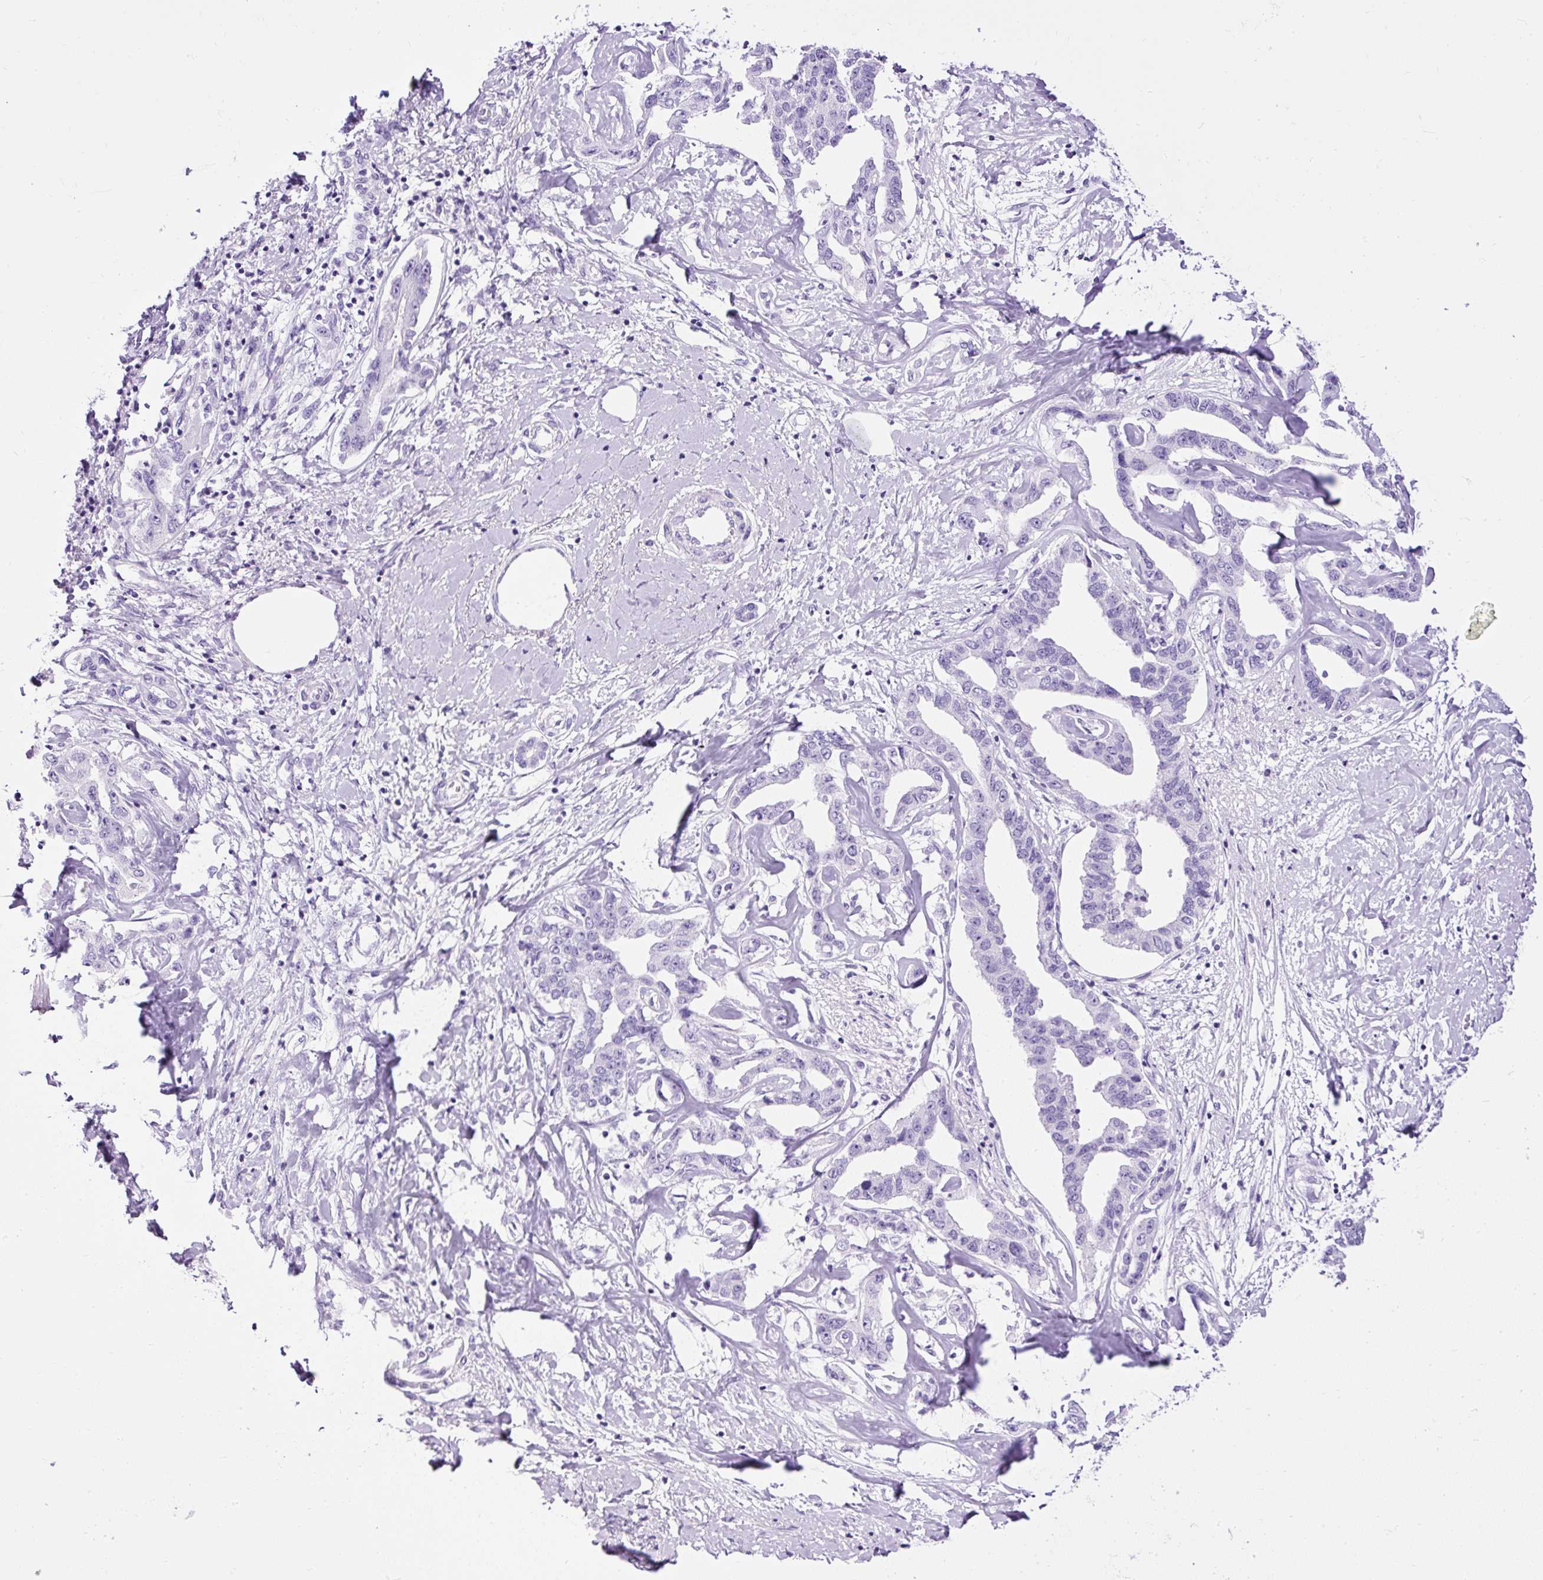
{"staining": {"intensity": "negative", "quantity": "none", "location": "none"}, "tissue": "liver cancer", "cell_type": "Tumor cells", "image_type": "cancer", "snomed": [{"axis": "morphology", "description": "Cholangiocarcinoma"}, {"axis": "topography", "description": "Liver"}], "caption": "Immunohistochemical staining of human liver cancer reveals no significant expression in tumor cells.", "gene": "PDIA2", "patient": {"sex": "male", "age": 59}}